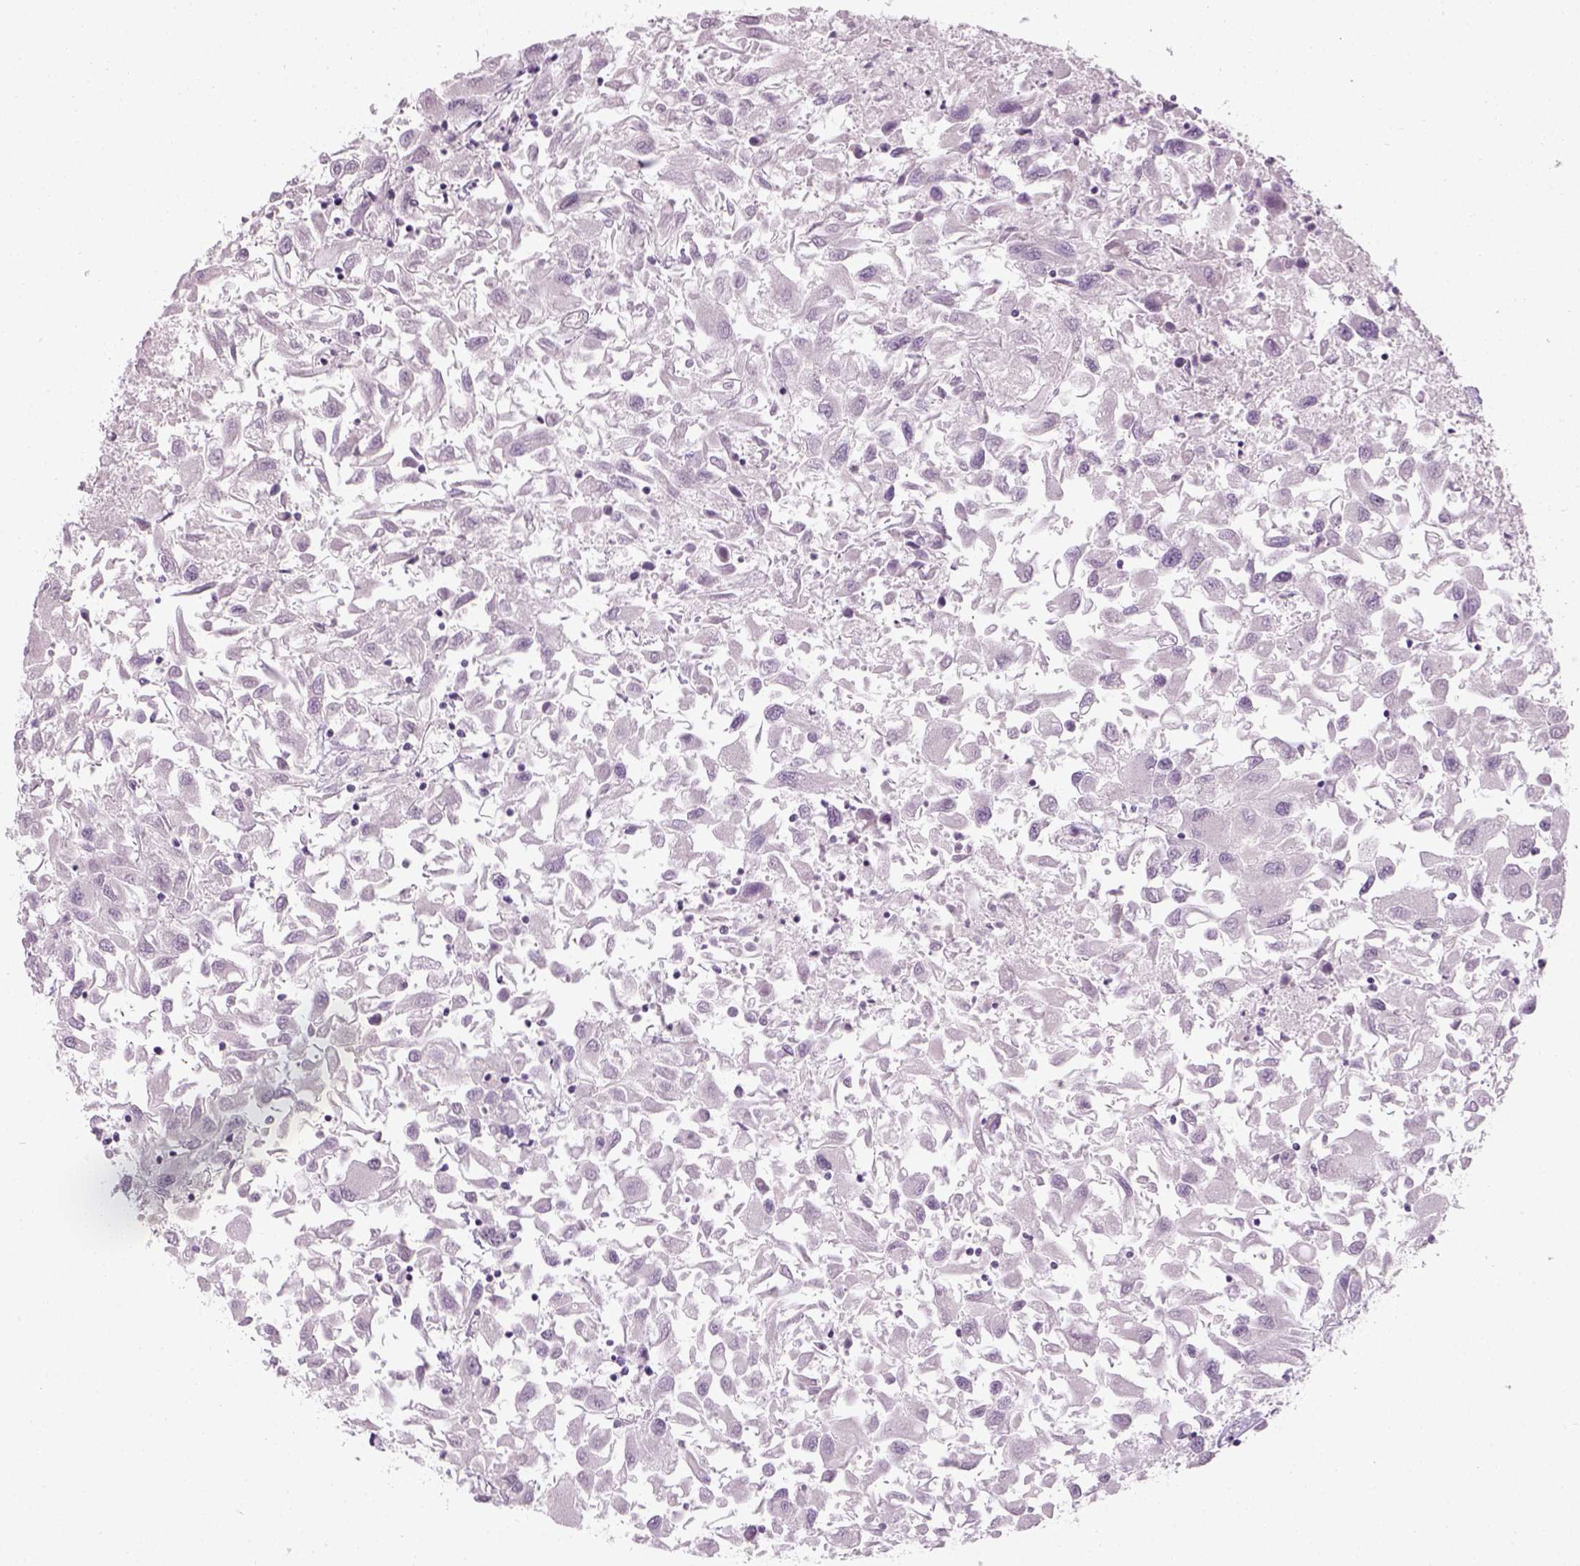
{"staining": {"intensity": "negative", "quantity": "none", "location": "none"}, "tissue": "renal cancer", "cell_type": "Tumor cells", "image_type": "cancer", "snomed": [{"axis": "morphology", "description": "Adenocarcinoma, NOS"}, {"axis": "topography", "description": "Kidney"}], "caption": "Human adenocarcinoma (renal) stained for a protein using immunohistochemistry (IHC) exhibits no staining in tumor cells.", "gene": "TH", "patient": {"sex": "female", "age": 76}}